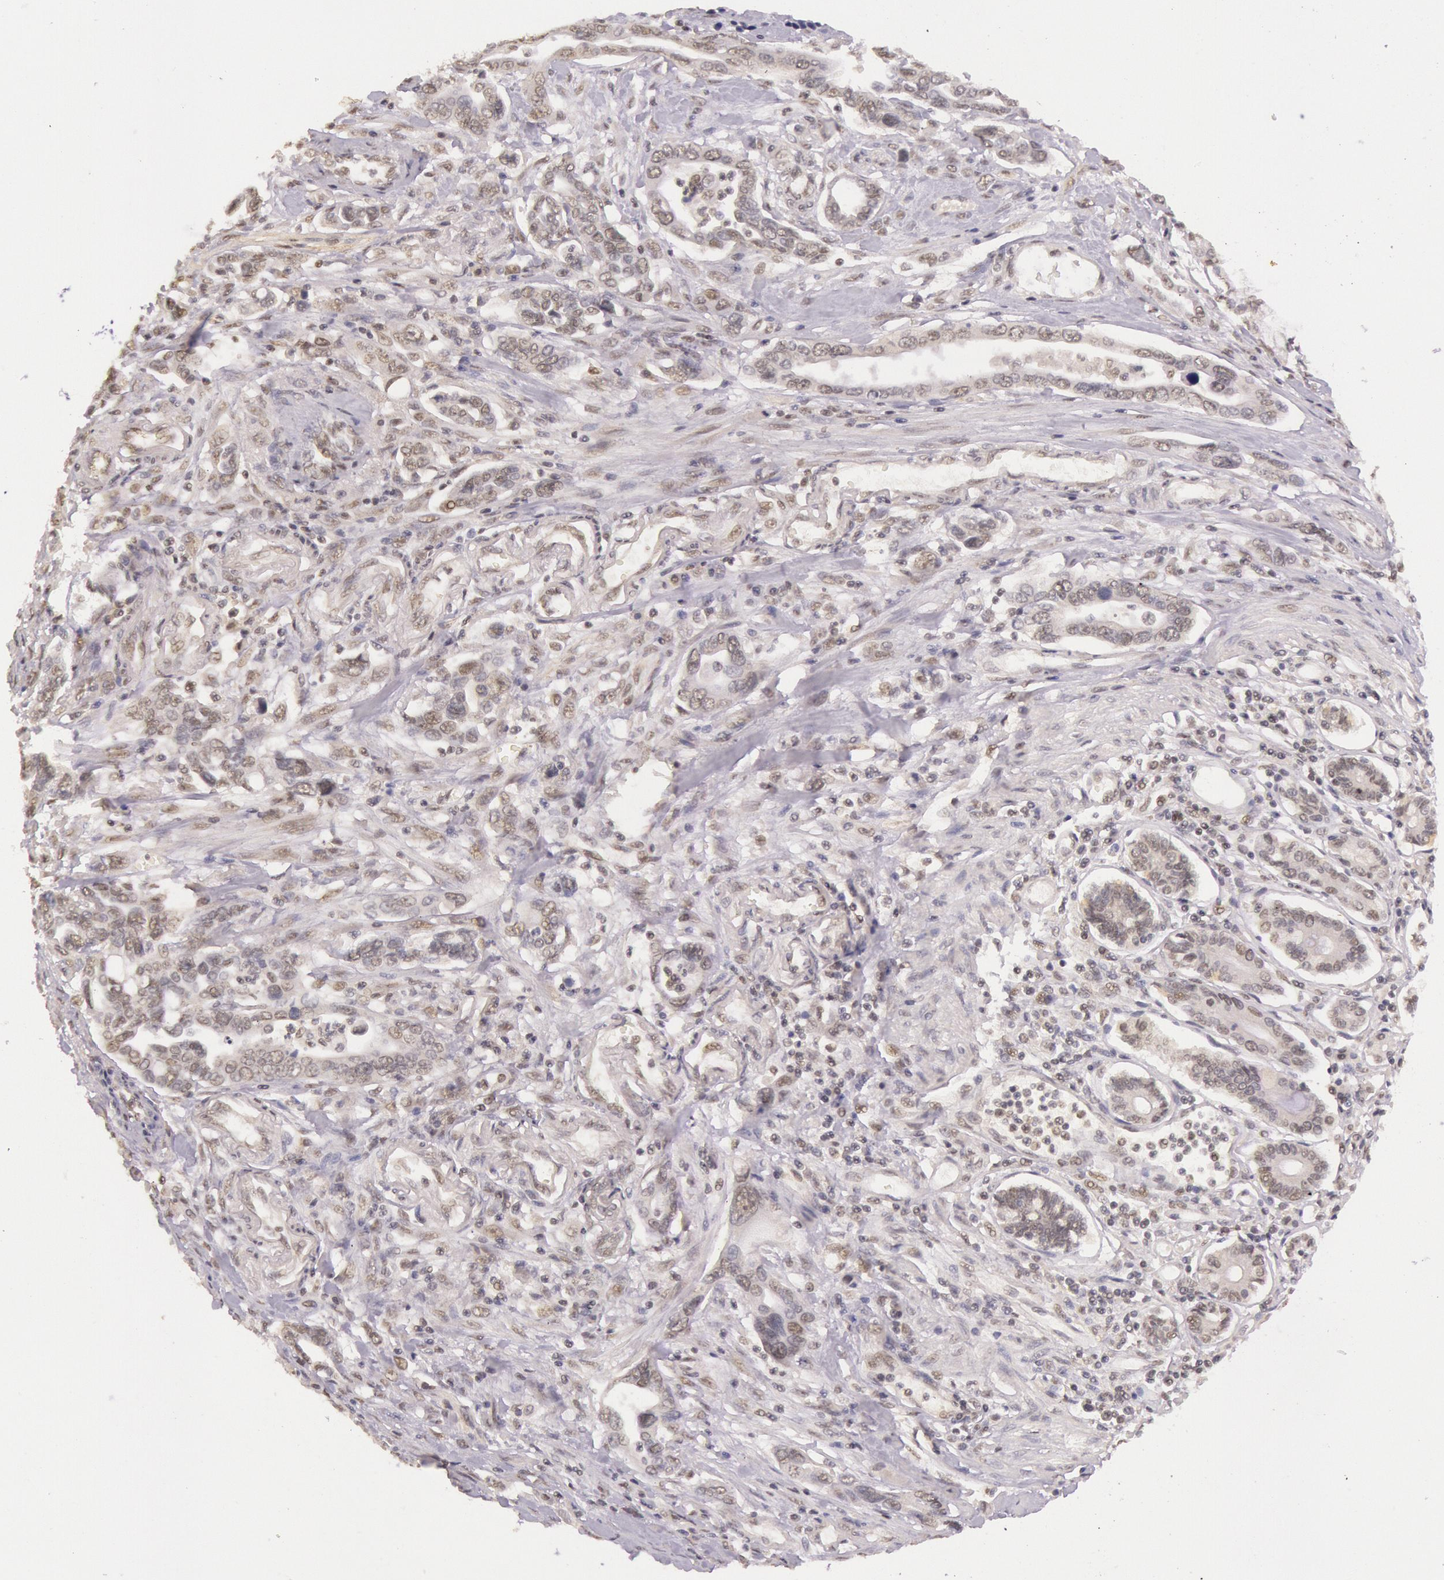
{"staining": {"intensity": "weak", "quantity": "<25%", "location": "nuclear"}, "tissue": "pancreatic cancer", "cell_type": "Tumor cells", "image_type": "cancer", "snomed": [{"axis": "morphology", "description": "Adenocarcinoma, NOS"}, {"axis": "topography", "description": "Pancreas"}], "caption": "The IHC histopathology image has no significant expression in tumor cells of pancreatic cancer (adenocarcinoma) tissue.", "gene": "RTL10", "patient": {"sex": "female", "age": 57}}